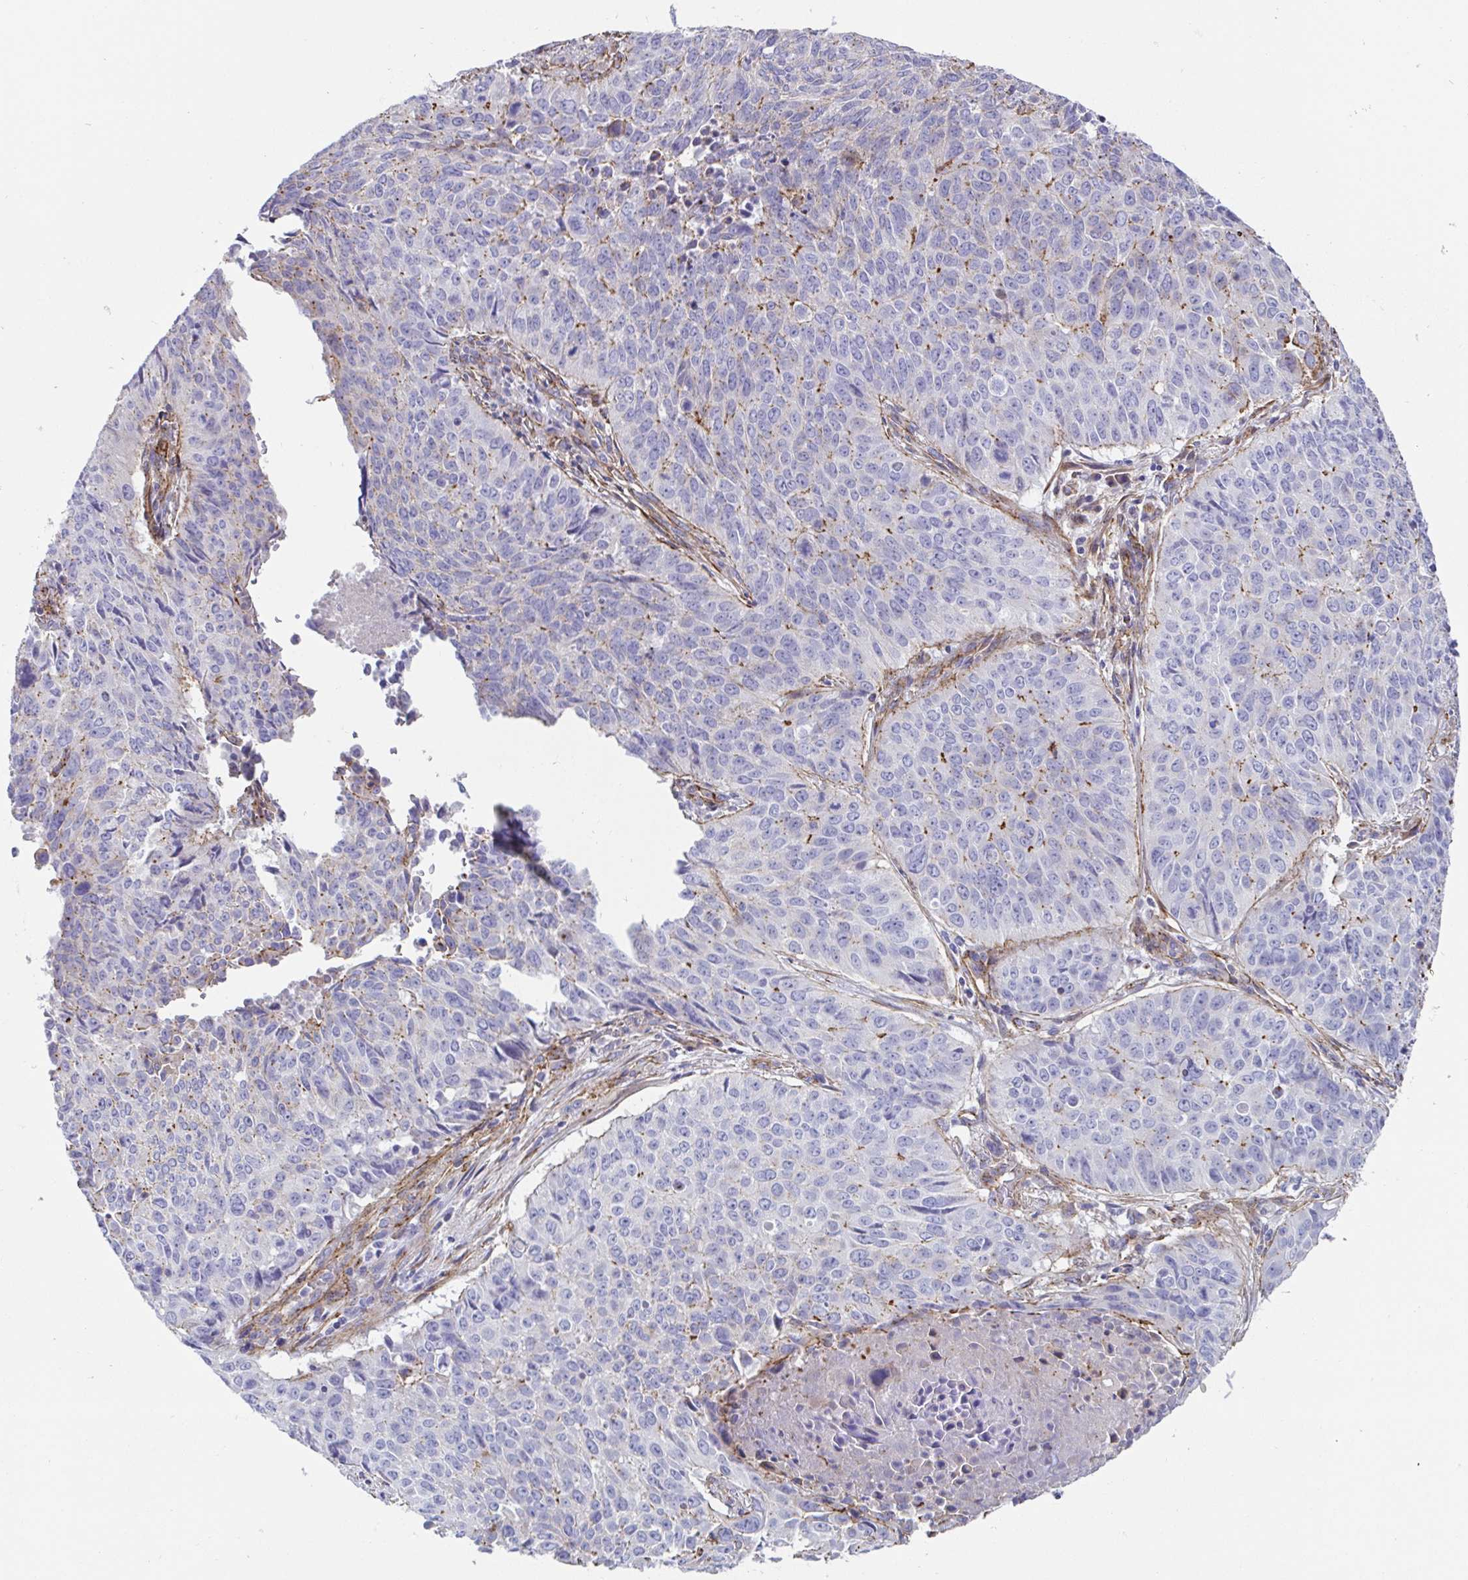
{"staining": {"intensity": "moderate", "quantity": "<25%", "location": "cytoplasmic/membranous"}, "tissue": "lung cancer", "cell_type": "Tumor cells", "image_type": "cancer", "snomed": [{"axis": "morphology", "description": "Normal tissue, NOS"}, {"axis": "morphology", "description": "Squamous cell carcinoma, NOS"}, {"axis": "topography", "description": "Bronchus"}, {"axis": "topography", "description": "Lung"}], "caption": "Immunohistochemistry image of neoplastic tissue: human lung cancer stained using immunohistochemistry (IHC) shows low levels of moderate protein expression localized specifically in the cytoplasmic/membranous of tumor cells, appearing as a cytoplasmic/membranous brown color.", "gene": "TRAM2", "patient": {"sex": "male", "age": 64}}